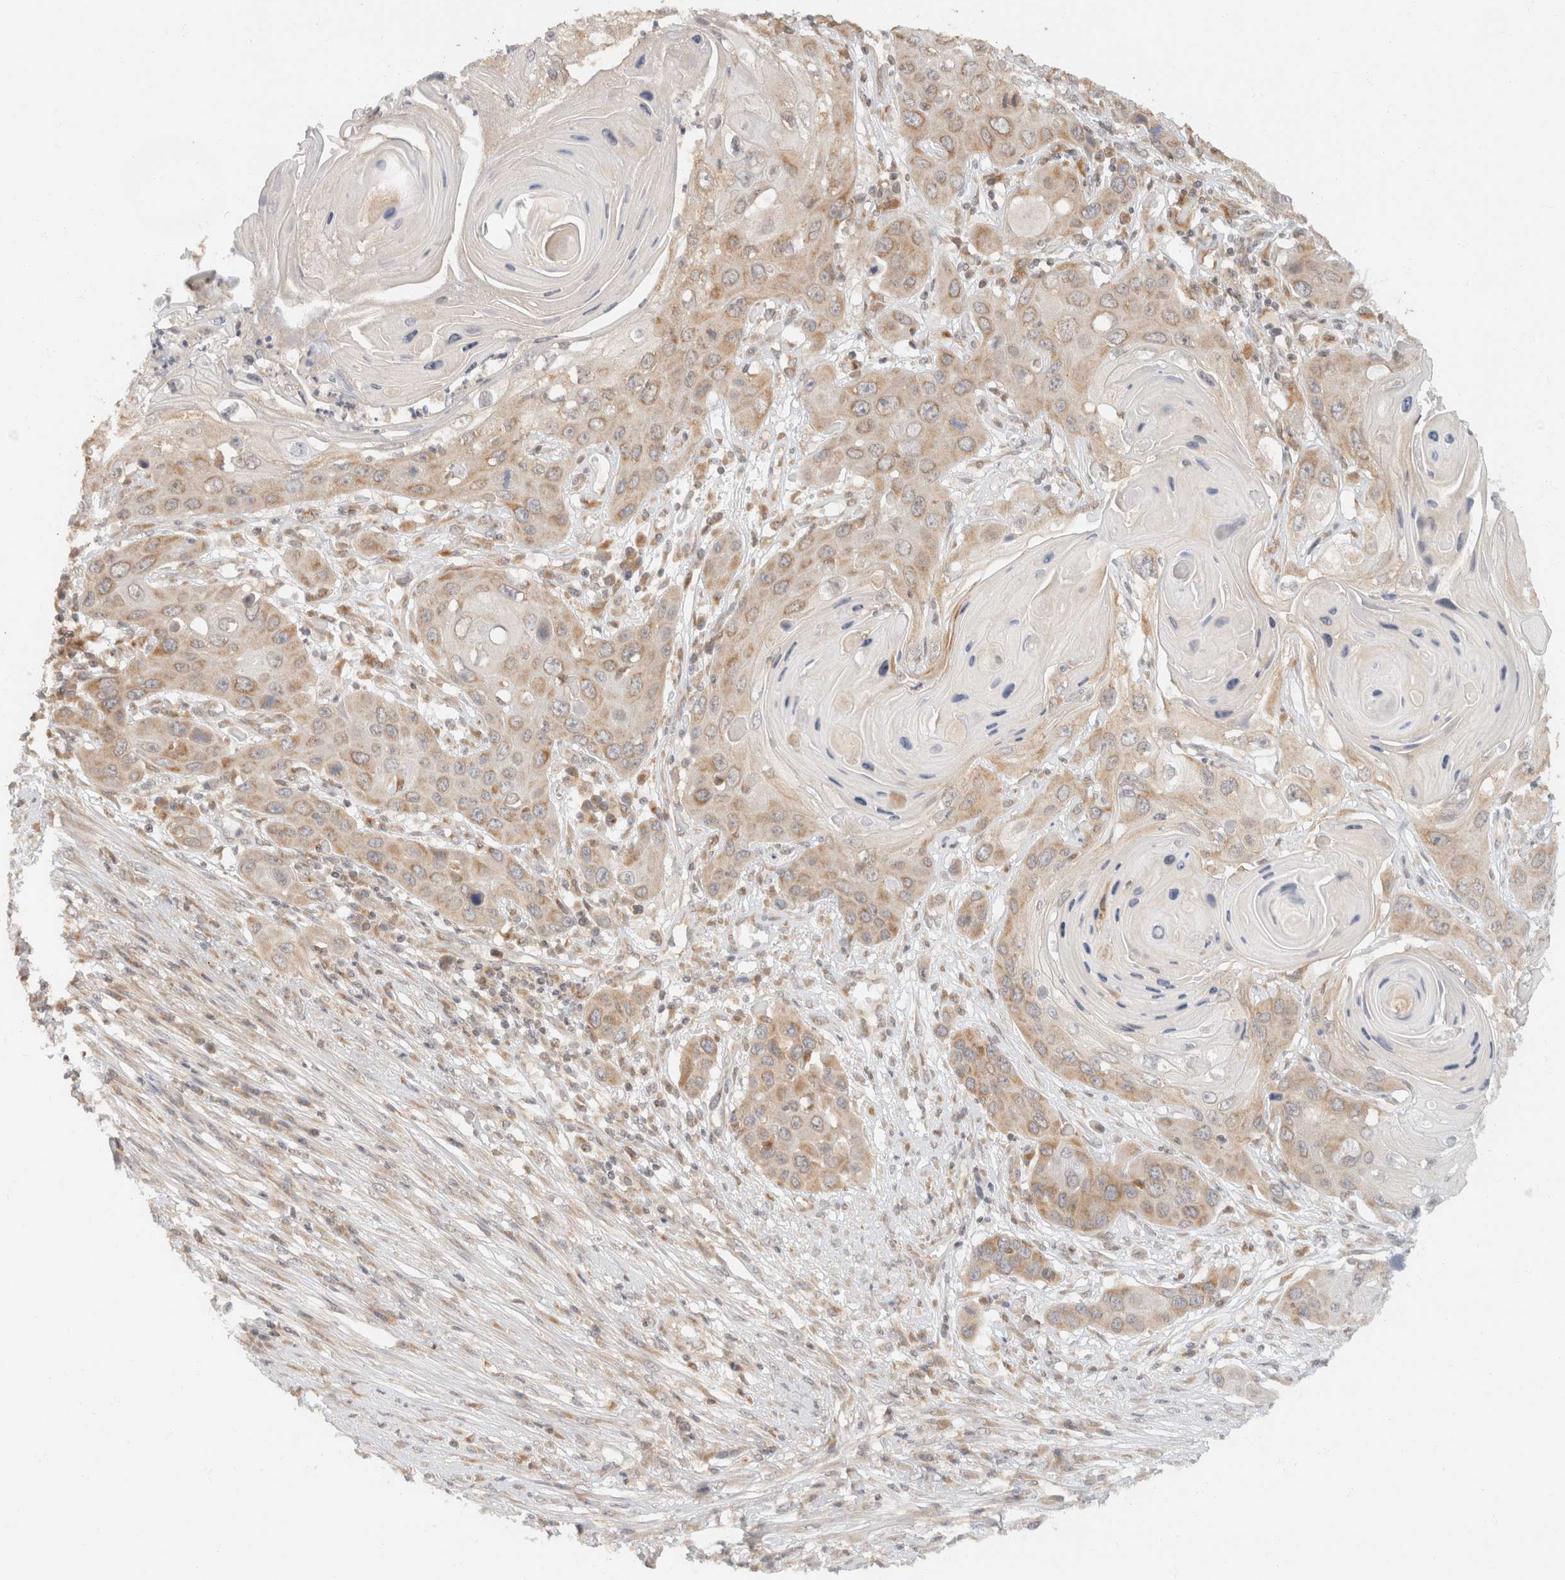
{"staining": {"intensity": "moderate", "quantity": ">75%", "location": "cytoplasmic/membranous"}, "tissue": "skin cancer", "cell_type": "Tumor cells", "image_type": "cancer", "snomed": [{"axis": "morphology", "description": "Squamous cell carcinoma, NOS"}, {"axis": "topography", "description": "Skin"}], "caption": "Approximately >75% of tumor cells in human squamous cell carcinoma (skin) show moderate cytoplasmic/membranous protein positivity as visualized by brown immunohistochemical staining.", "gene": "TACC1", "patient": {"sex": "male", "age": 55}}